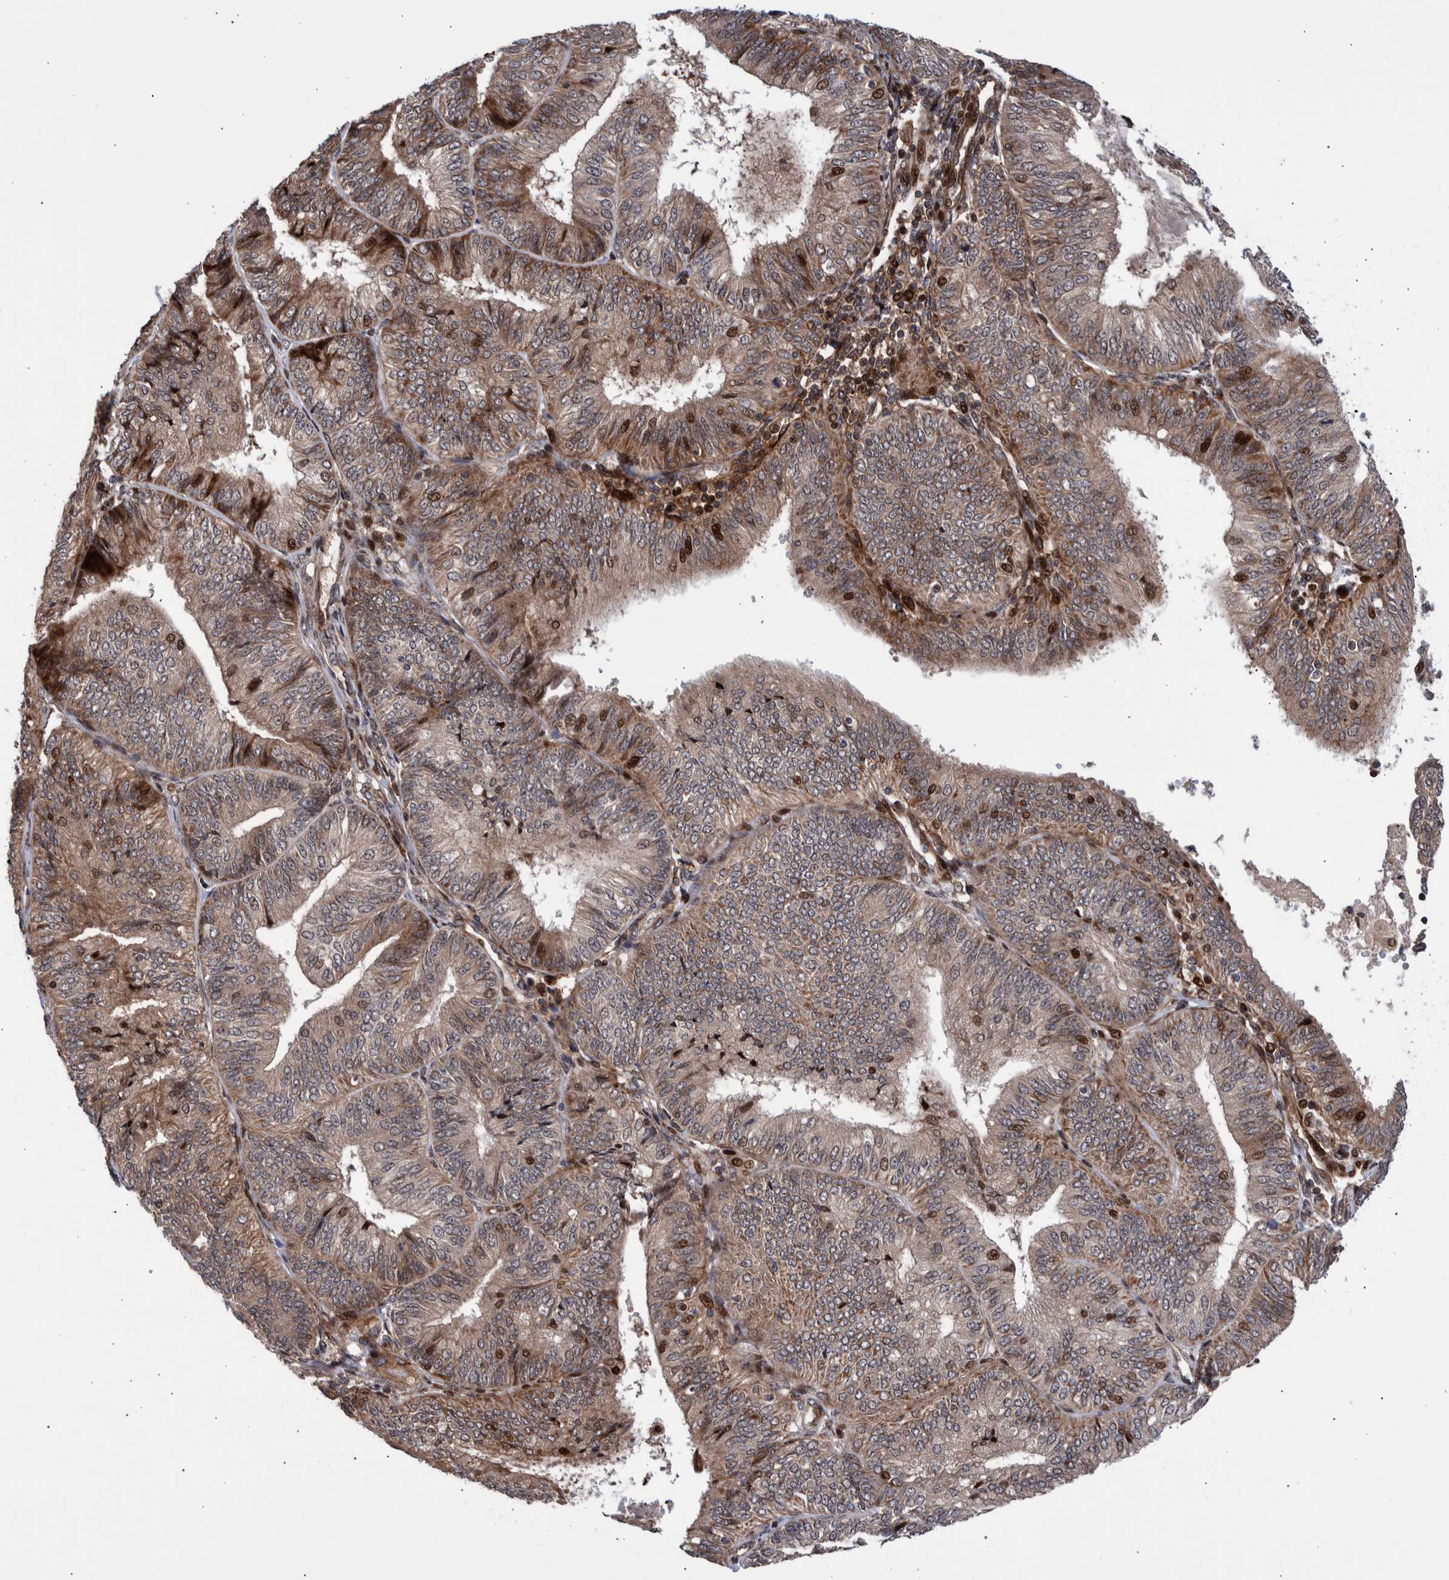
{"staining": {"intensity": "moderate", "quantity": ">75%", "location": "cytoplasmic/membranous,nuclear"}, "tissue": "endometrial cancer", "cell_type": "Tumor cells", "image_type": "cancer", "snomed": [{"axis": "morphology", "description": "Adenocarcinoma, NOS"}, {"axis": "topography", "description": "Endometrium"}], "caption": "Moderate cytoplasmic/membranous and nuclear positivity for a protein is appreciated in approximately >75% of tumor cells of endometrial cancer using immunohistochemistry.", "gene": "SHISA6", "patient": {"sex": "female", "age": 58}}